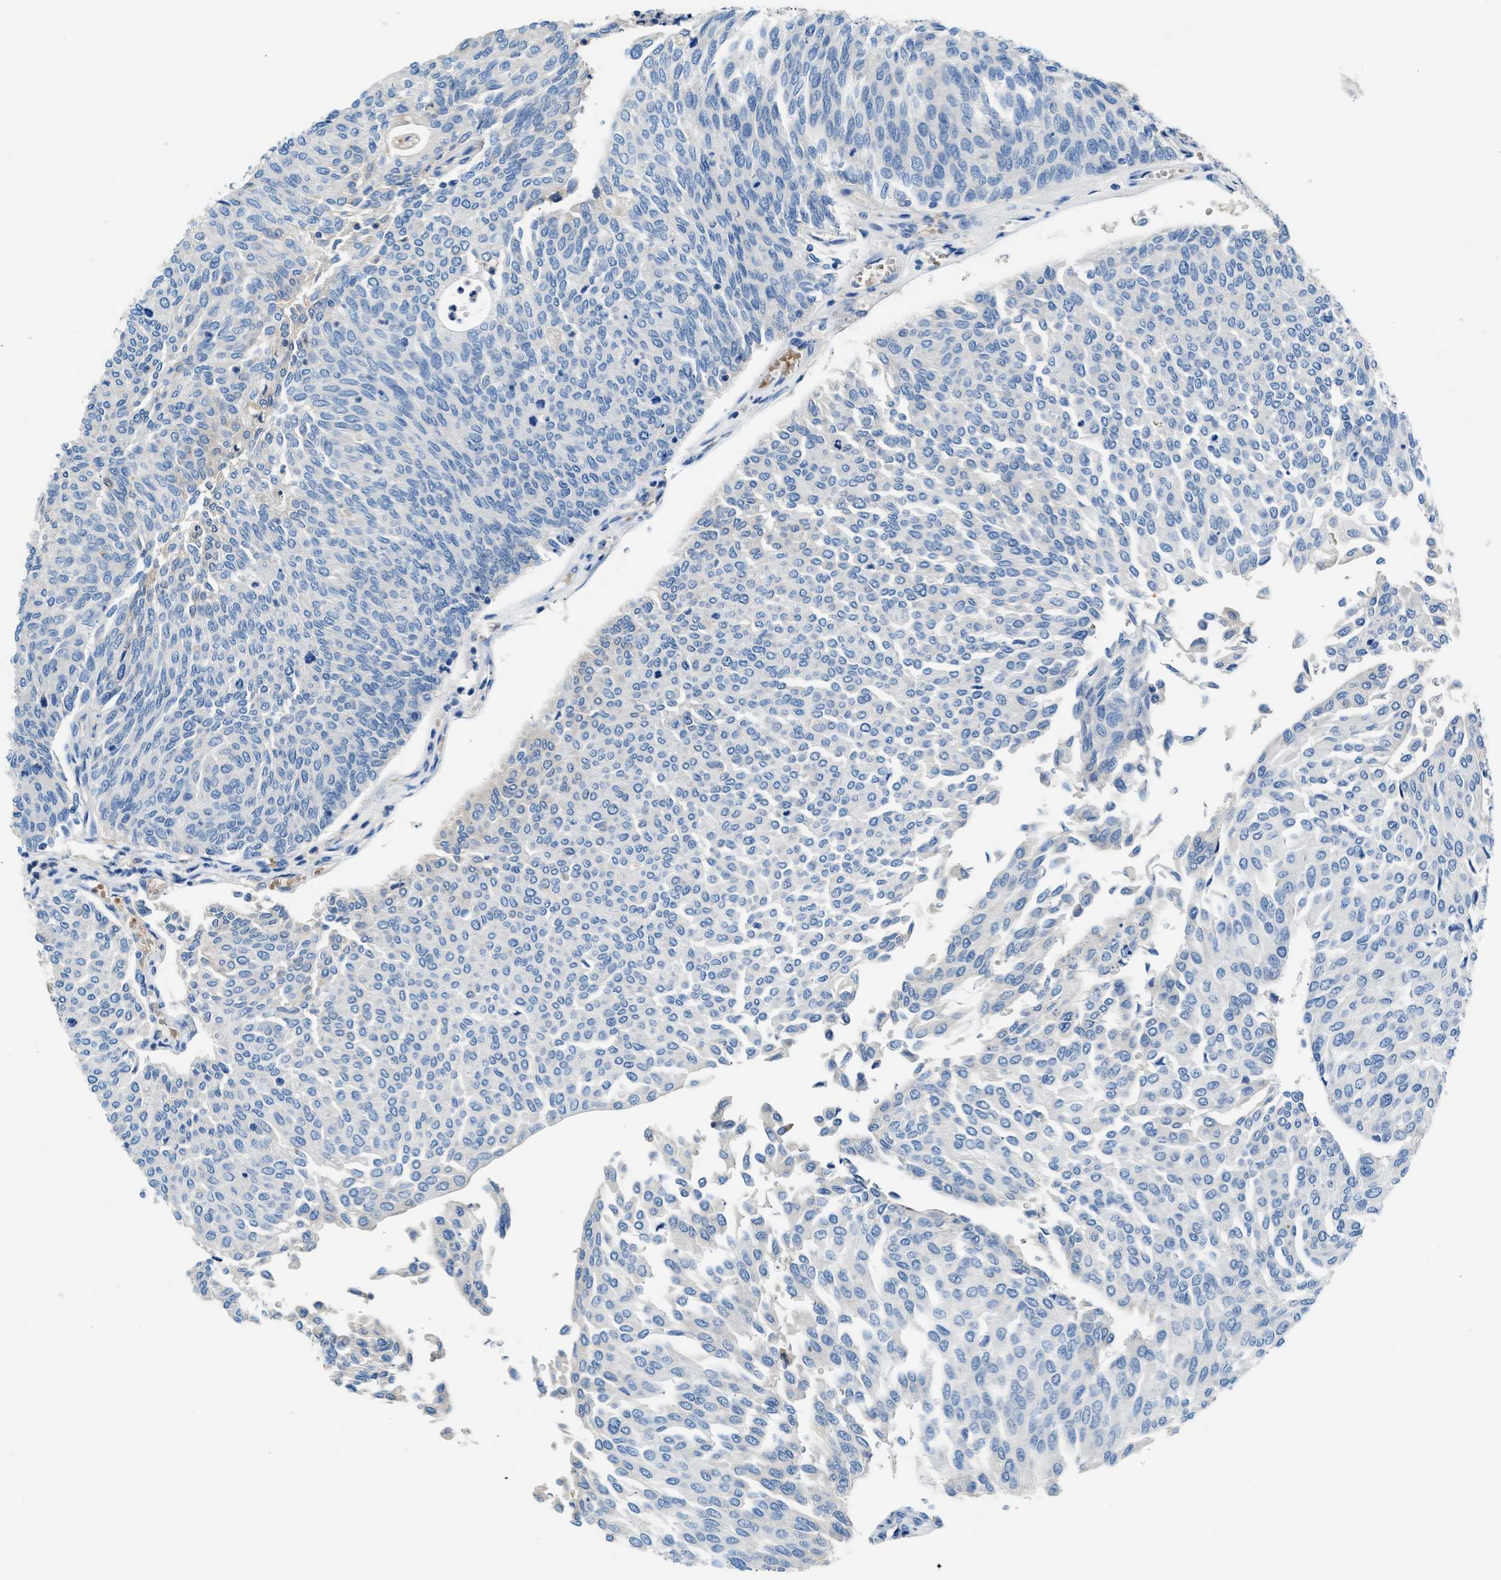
{"staining": {"intensity": "negative", "quantity": "none", "location": "none"}, "tissue": "urothelial cancer", "cell_type": "Tumor cells", "image_type": "cancer", "snomed": [{"axis": "morphology", "description": "Urothelial carcinoma, Low grade"}, {"axis": "topography", "description": "Urinary bladder"}], "caption": "Immunohistochemical staining of urothelial cancer displays no significant positivity in tumor cells. (Brightfield microscopy of DAB immunohistochemistry at high magnification).", "gene": "RWDD2B", "patient": {"sex": "female", "age": 79}}